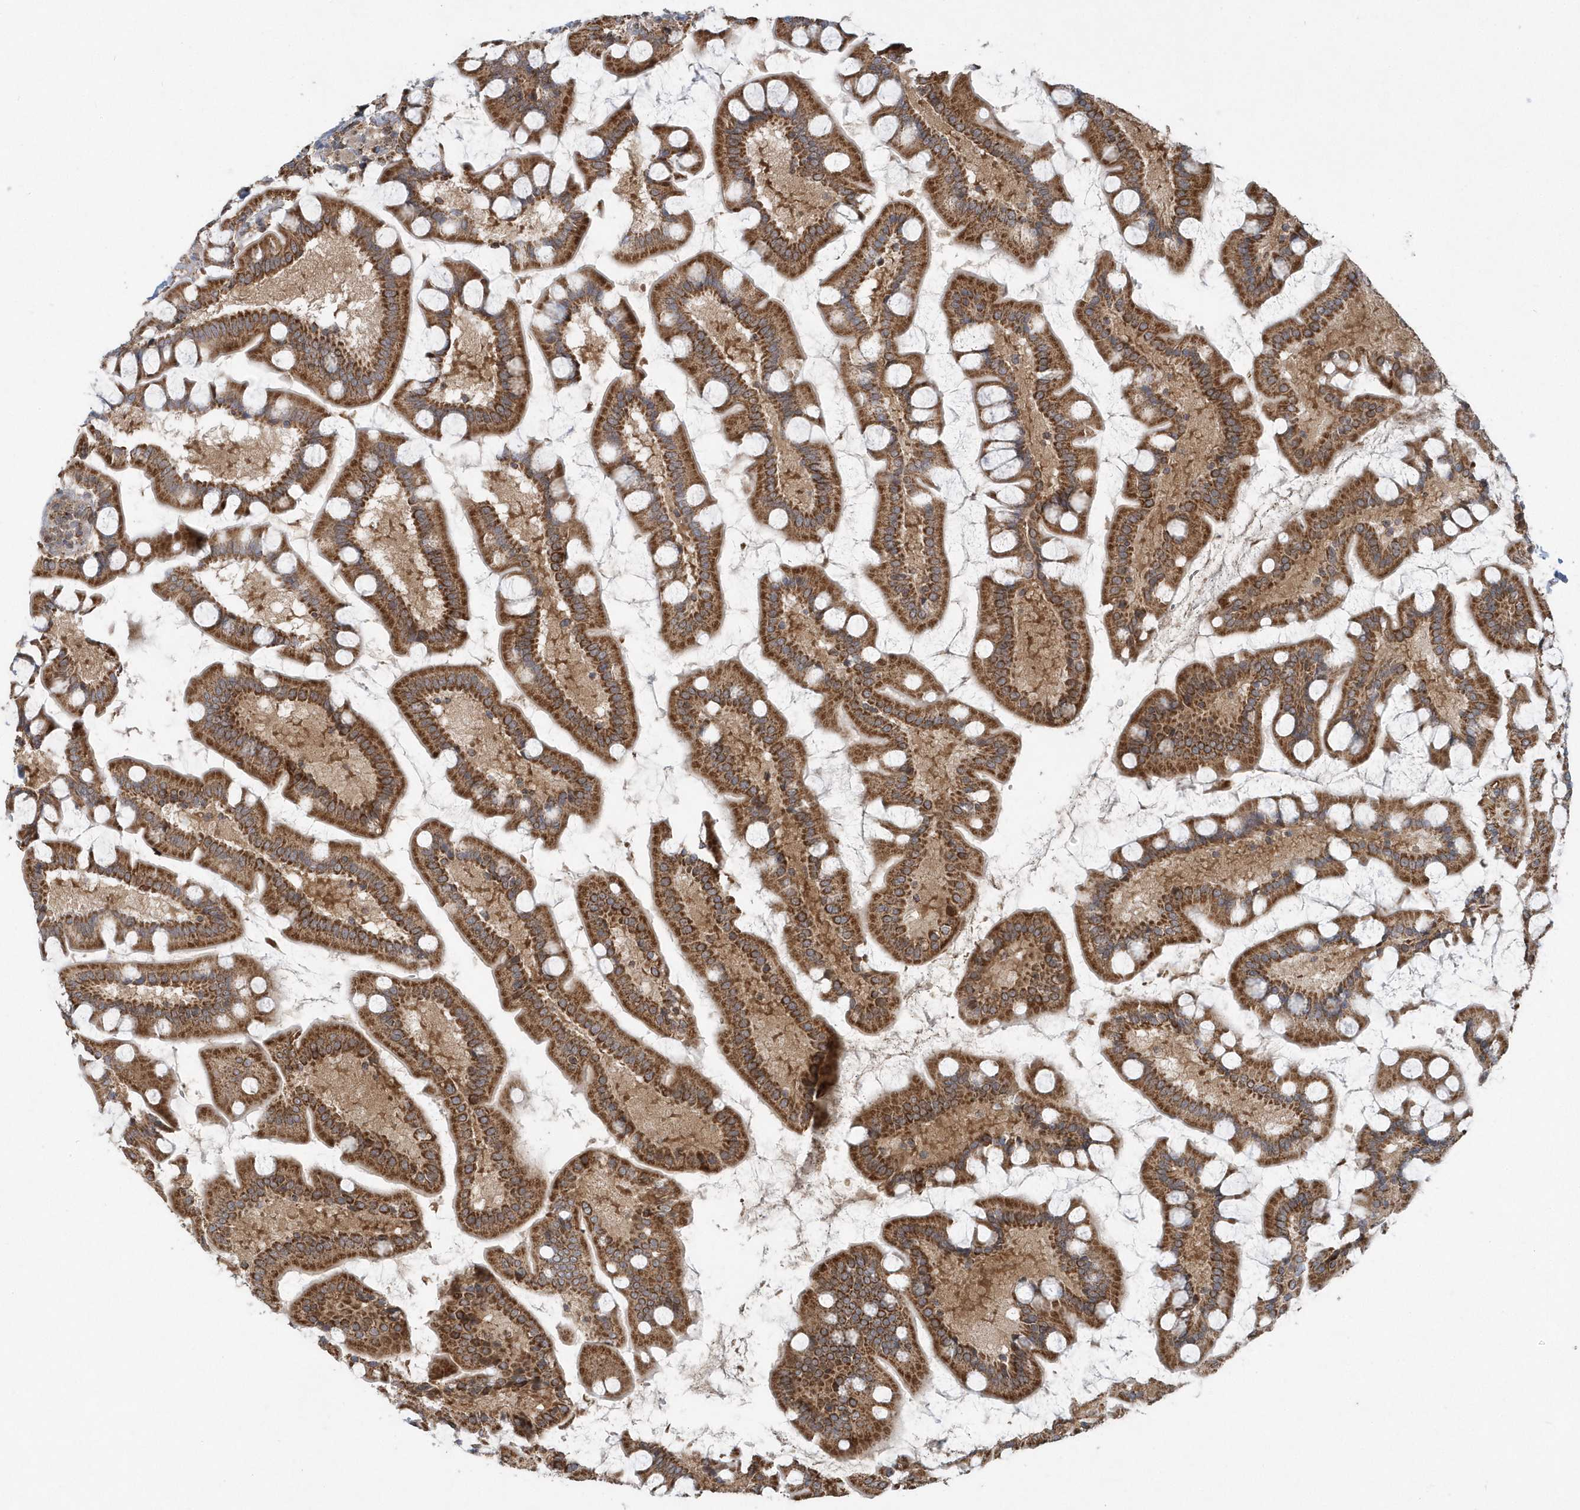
{"staining": {"intensity": "moderate", "quantity": ">75%", "location": "cytoplasmic/membranous"}, "tissue": "small intestine", "cell_type": "Glandular cells", "image_type": "normal", "snomed": [{"axis": "morphology", "description": "Normal tissue, NOS"}, {"axis": "topography", "description": "Small intestine"}], "caption": "Benign small intestine demonstrates moderate cytoplasmic/membranous expression in about >75% of glandular cells.", "gene": "PPP1R7", "patient": {"sex": "male", "age": 41}}